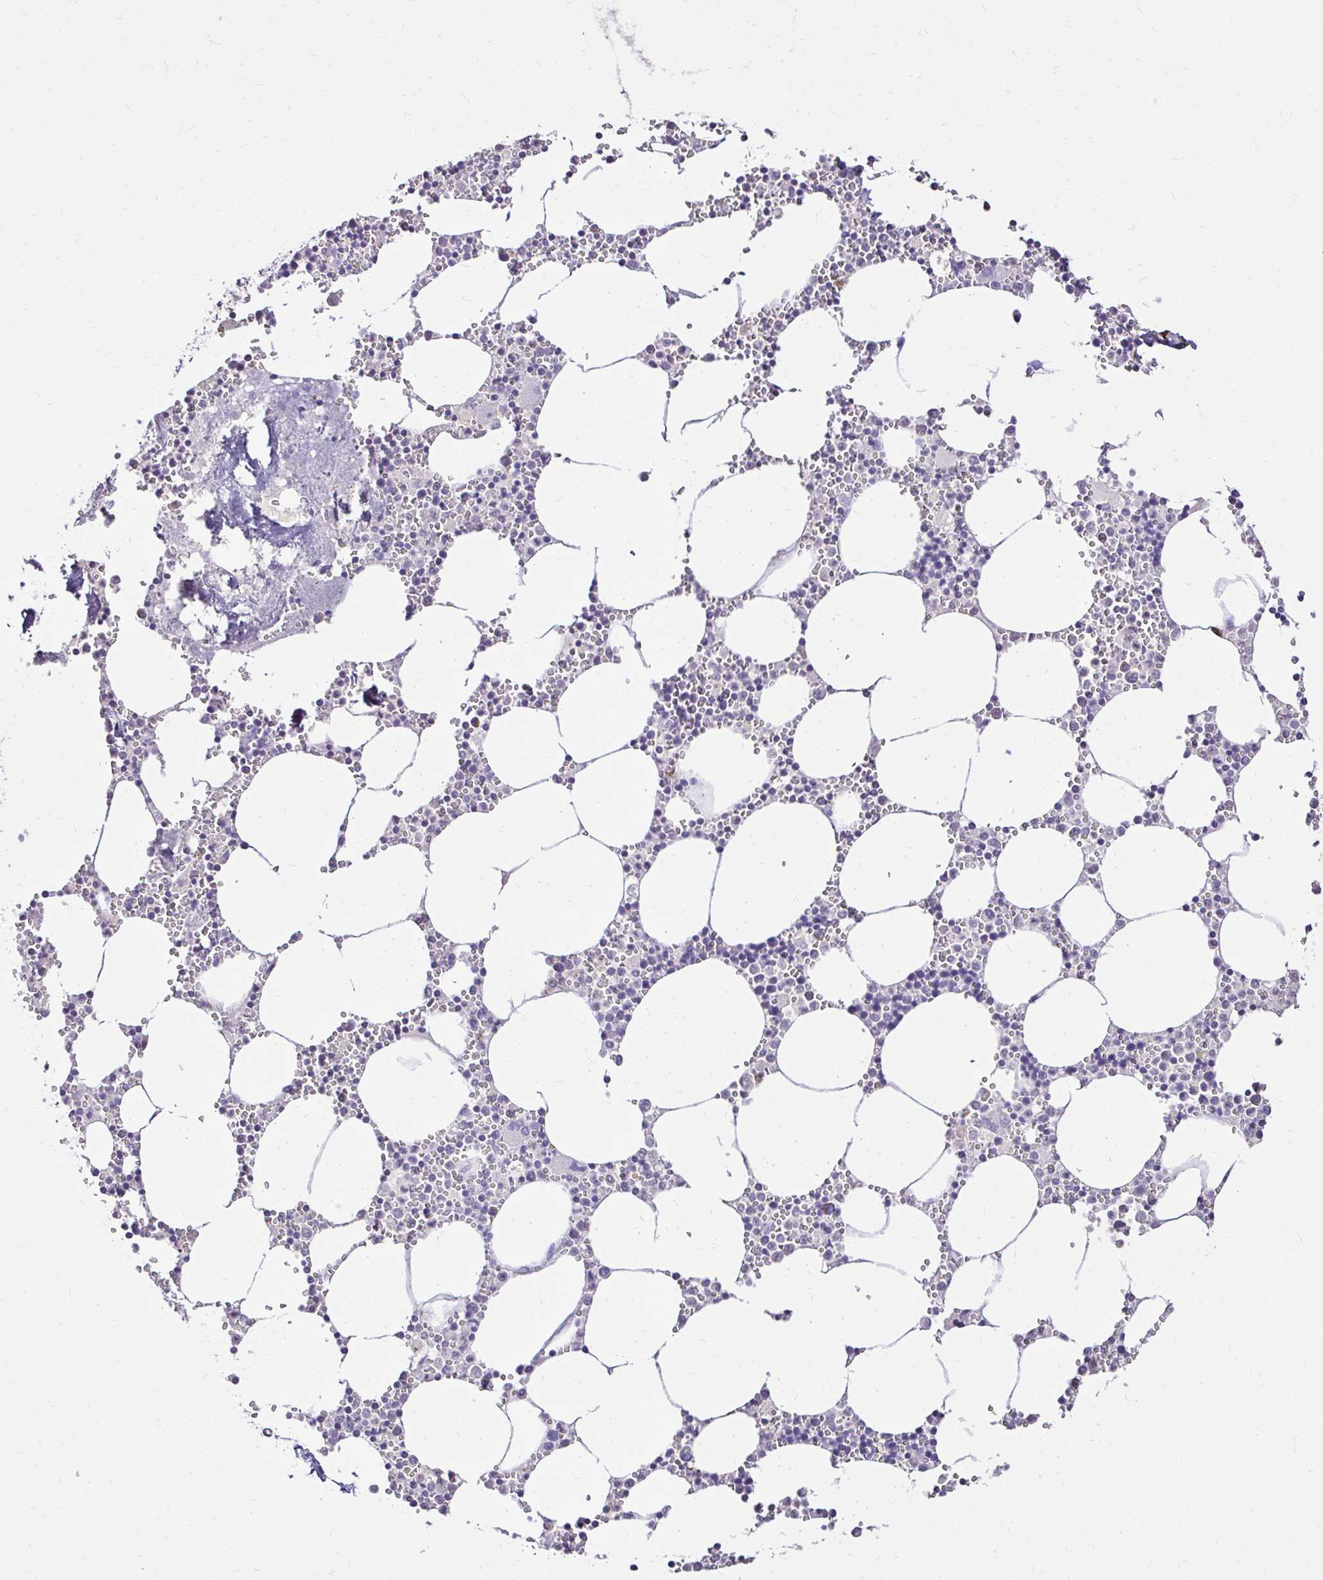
{"staining": {"intensity": "negative", "quantity": "none", "location": "none"}, "tissue": "bone marrow", "cell_type": "Hematopoietic cells", "image_type": "normal", "snomed": [{"axis": "morphology", "description": "Normal tissue, NOS"}, {"axis": "topography", "description": "Bone marrow"}], "caption": "This is an immunohistochemistry (IHC) photomicrograph of unremarkable bone marrow. There is no staining in hematopoietic cells.", "gene": "KIAA1210", "patient": {"sex": "male", "age": 54}}